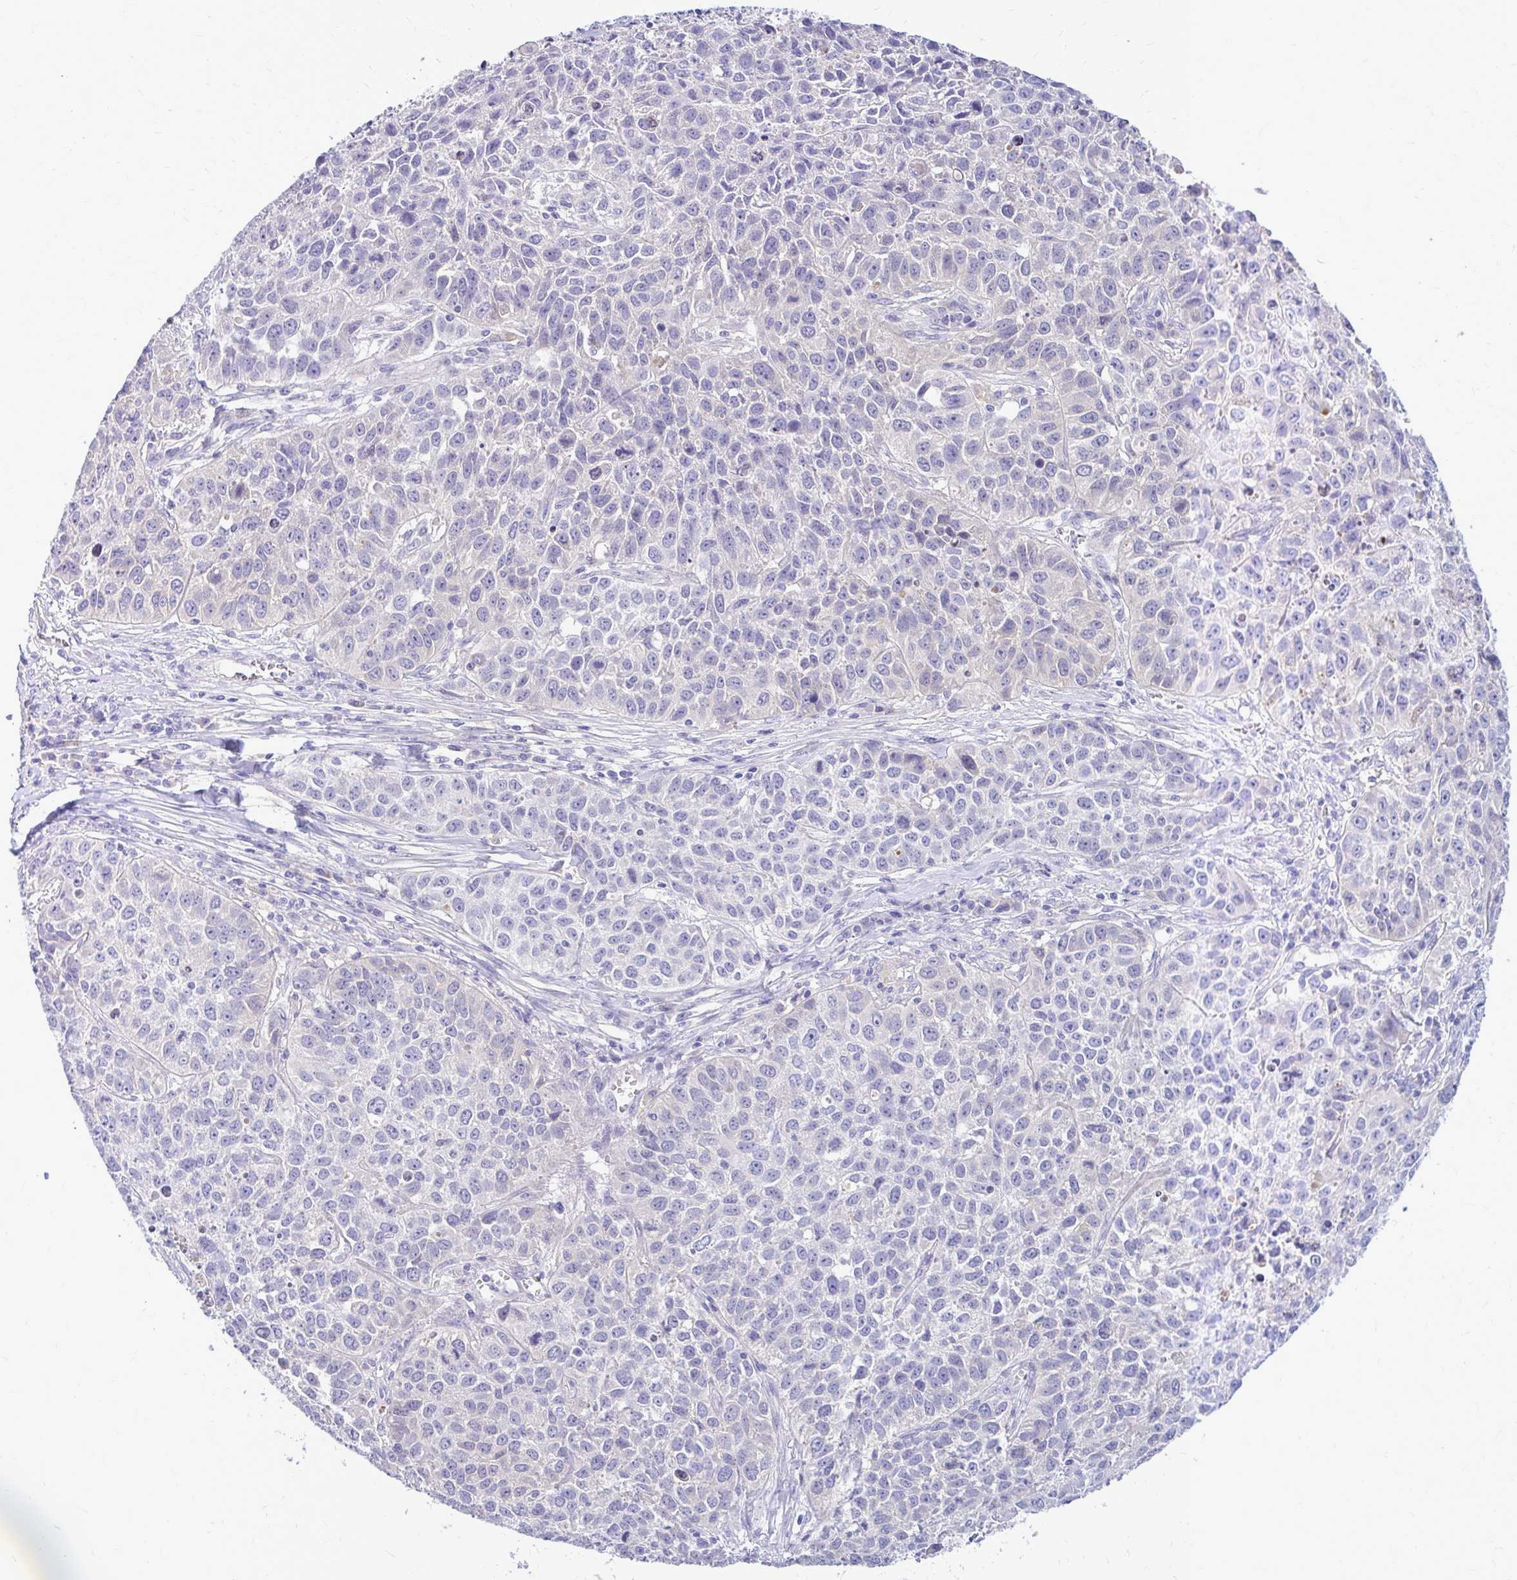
{"staining": {"intensity": "negative", "quantity": "none", "location": "none"}, "tissue": "lung cancer", "cell_type": "Tumor cells", "image_type": "cancer", "snomed": [{"axis": "morphology", "description": "Squamous cell carcinoma, NOS"}, {"axis": "topography", "description": "Lung"}], "caption": "IHC of human lung cancer (squamous cell carcinoma) reveals no positivity in tumor cells.", "gene": "MAP1LC3A", "patient": {"sex": "male", "age": 76}}